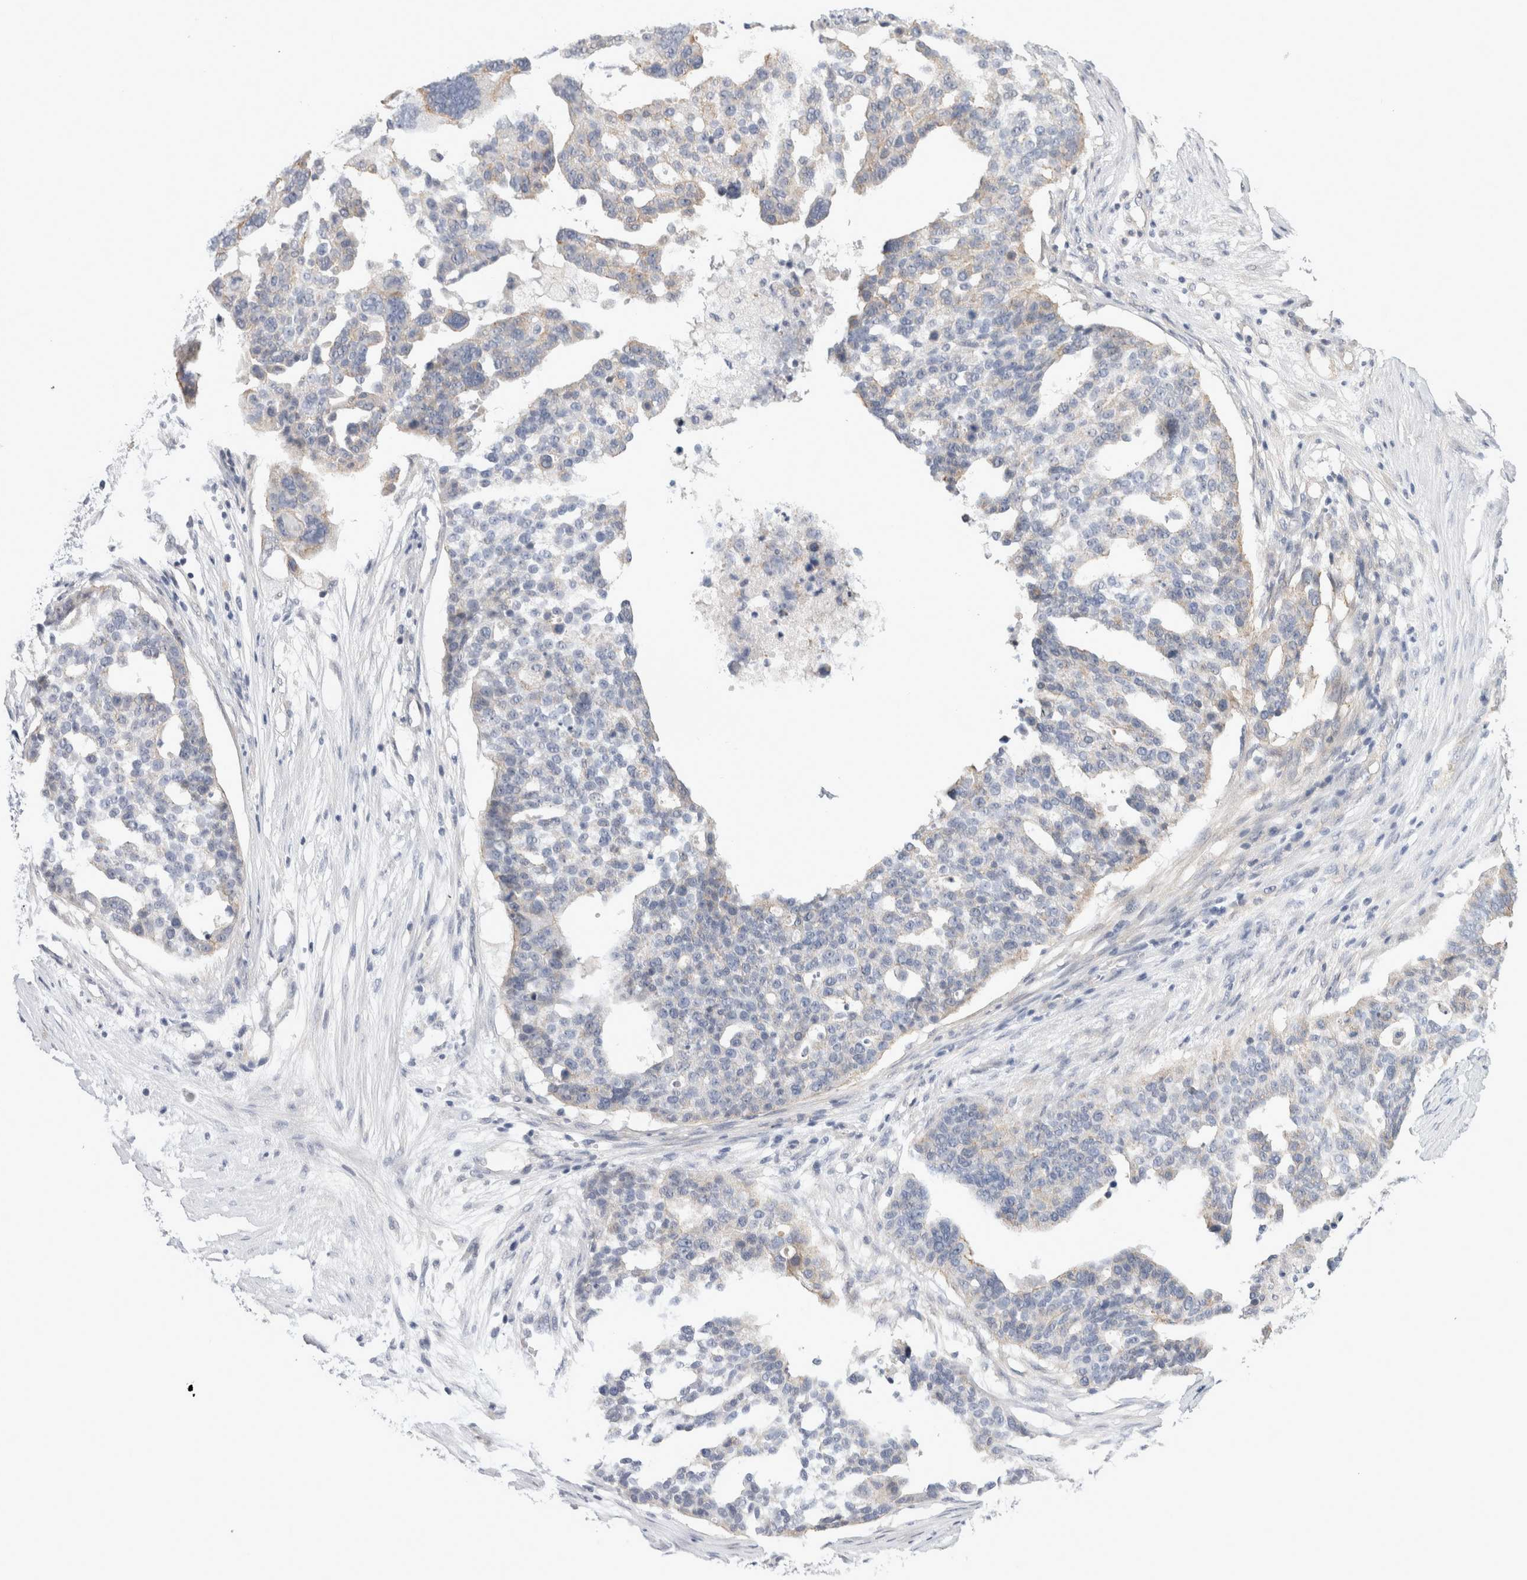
{"staining": {"intensity": "negative", "quantity": "none", "location": "none"}, "tissue": "ovarian cancer", "cell_type": "Tumor cells", "image_type": "cancer", "snomed": [{"axis": "morphology", "description": "Cystadenocarcinoma, serous, NOS"}, {"axis": "topography", "description": "Ovary"}], "caption": "The image demonstrates no significant staining in tumor cells of ovarian cancer (serous cystadenocarcinoma).", "gene": "AFP", "patient": {"sex": "female", "age": 59}}